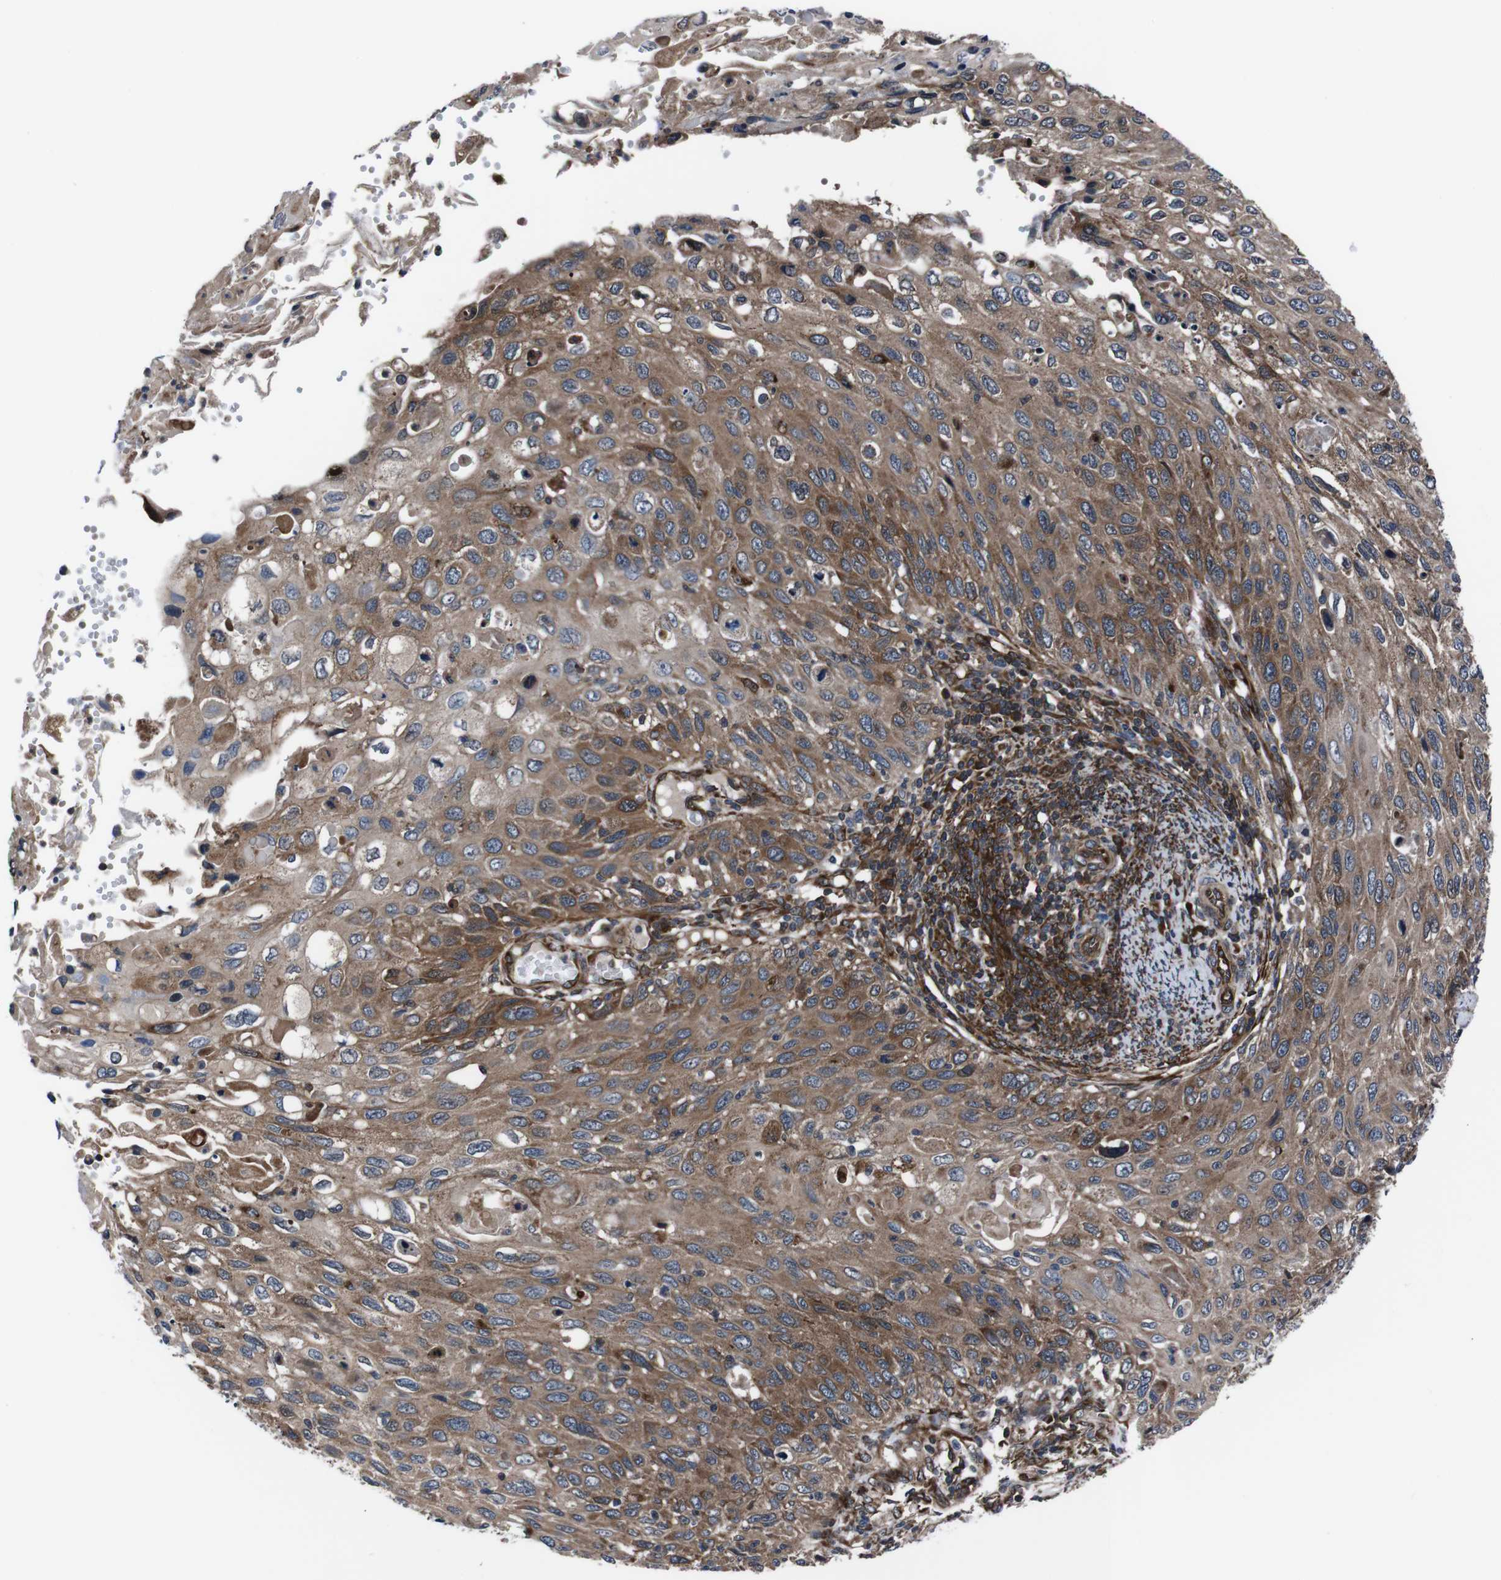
{"staining": {"intensity": "moderate", "quantity": ">75%", "location": "cytoplasmic/membranous"}, "tissue": "cervical cancer", "cell_type": "Tumor cells", "image_type": "cancer", "snomed": [{"axis": "morphology", "description": "Squamous cell carcinoma, NOS"}, {"axis": "topography", "description": "Cervix"}], "caption": "Protein staining reveals moderate cytoplasmic/membranous positivity in approximately >75% of tumor cells in cervical squamous cell carcinoma.", "gene": "EIF4A2", "patient": {"sex": "female", "age": 70}}